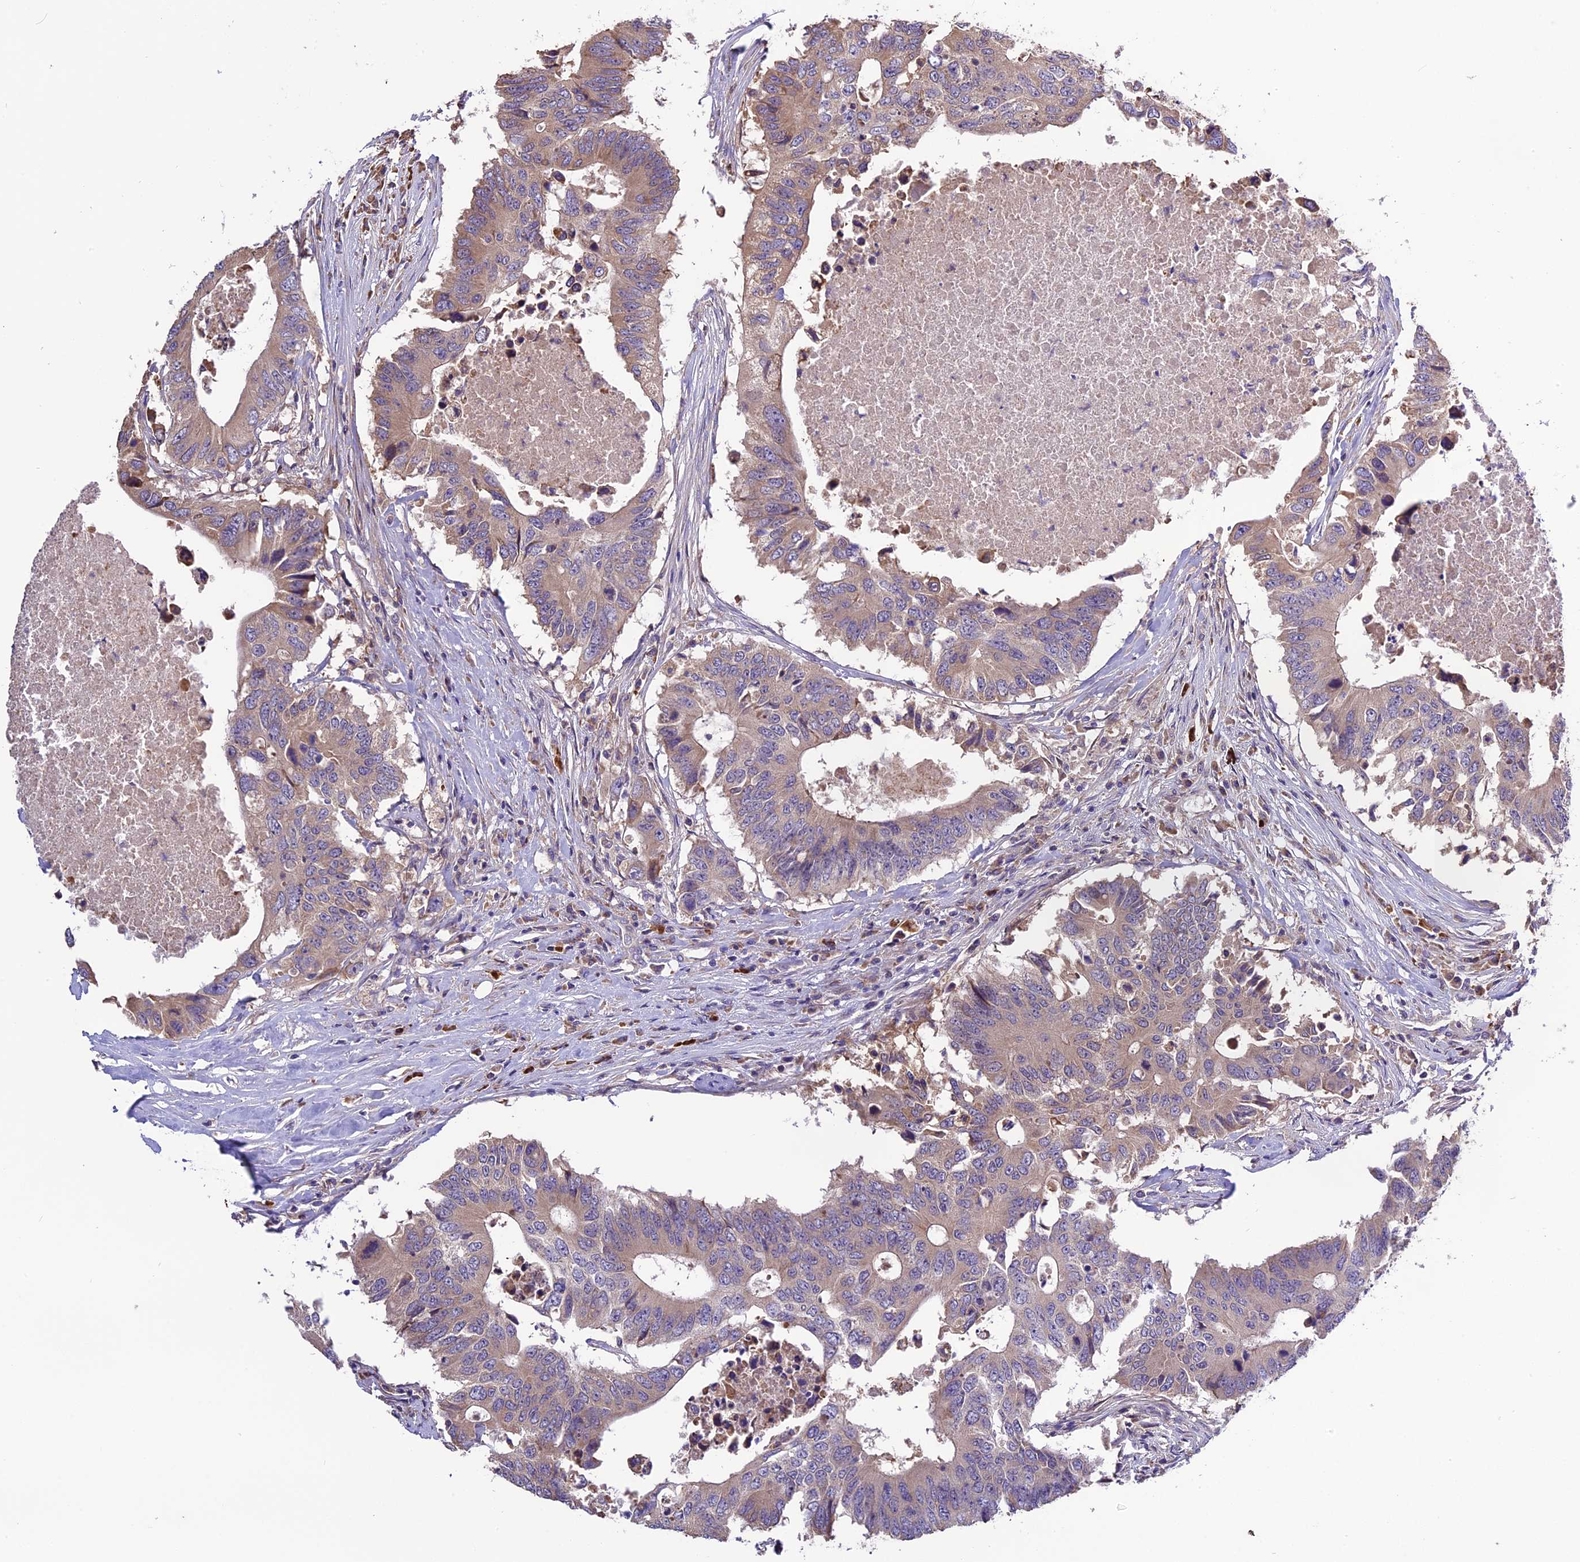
{"staining": {"intensity": "weak", "quantity": ">75%", "location": "cytoplasmic/membranous"}, "tissue": "colorectal cancer", "cell_type": "Tumor cells", "image_type": "cancer", "snomed": [{"axis": "morphology", "description": "Adenocarcinoma, NOS"}, {"axis": "topography", "description": "Colon"}], "caption": "Colorectal adenocarcinoma stained for a protein demonstrates weak cytoplasmic/membranous positivity in tumor cells.", "gene": "ABCC10", "patient": {"sex": "male", "age": 71}}